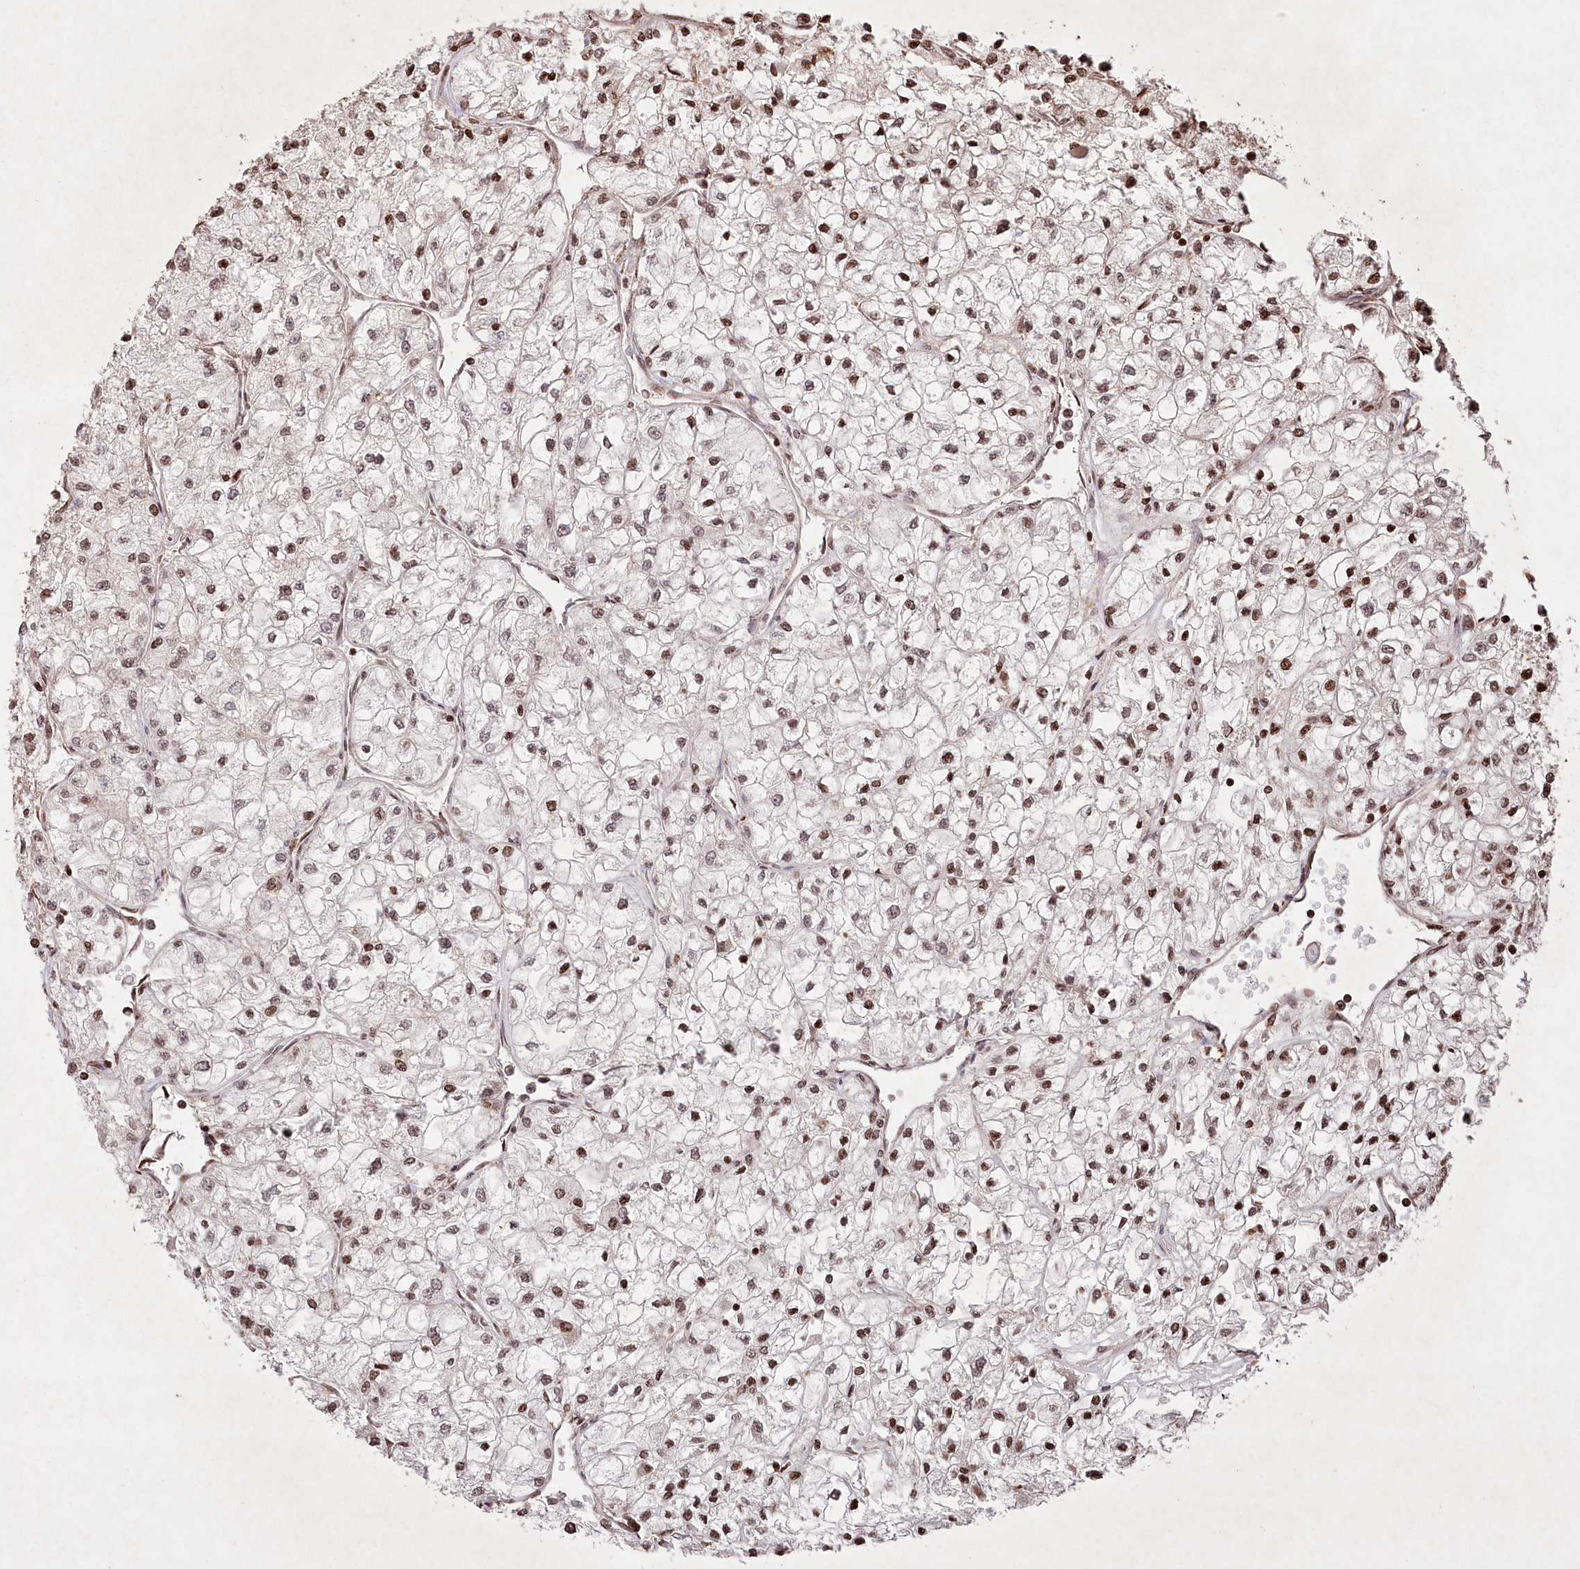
{"staining": {"intensity": "moderate", "quantity": ">75%", "location": "nuclear"}, "tissue": "renal cancer", "cell_type": "Tumor cells", "image_type": "cancer", "snomed": [{"axis": "morphology", "description": "Adenocarcinoma, NOS"}, {"axis": "topography", "description": "Kidney"}], "caption": "An IHC histopathology image of tumor tissue is shown. Protein staining in brown highlights moderate nuclear positivity in adenocarcinoma (renal) within tumor cells. Immunohistochemistry (ihc) stains the protein in brown and the nuclei are stained blue.", "gene": "CCSER2", "patient": {"sex": "male", "age": 80}}